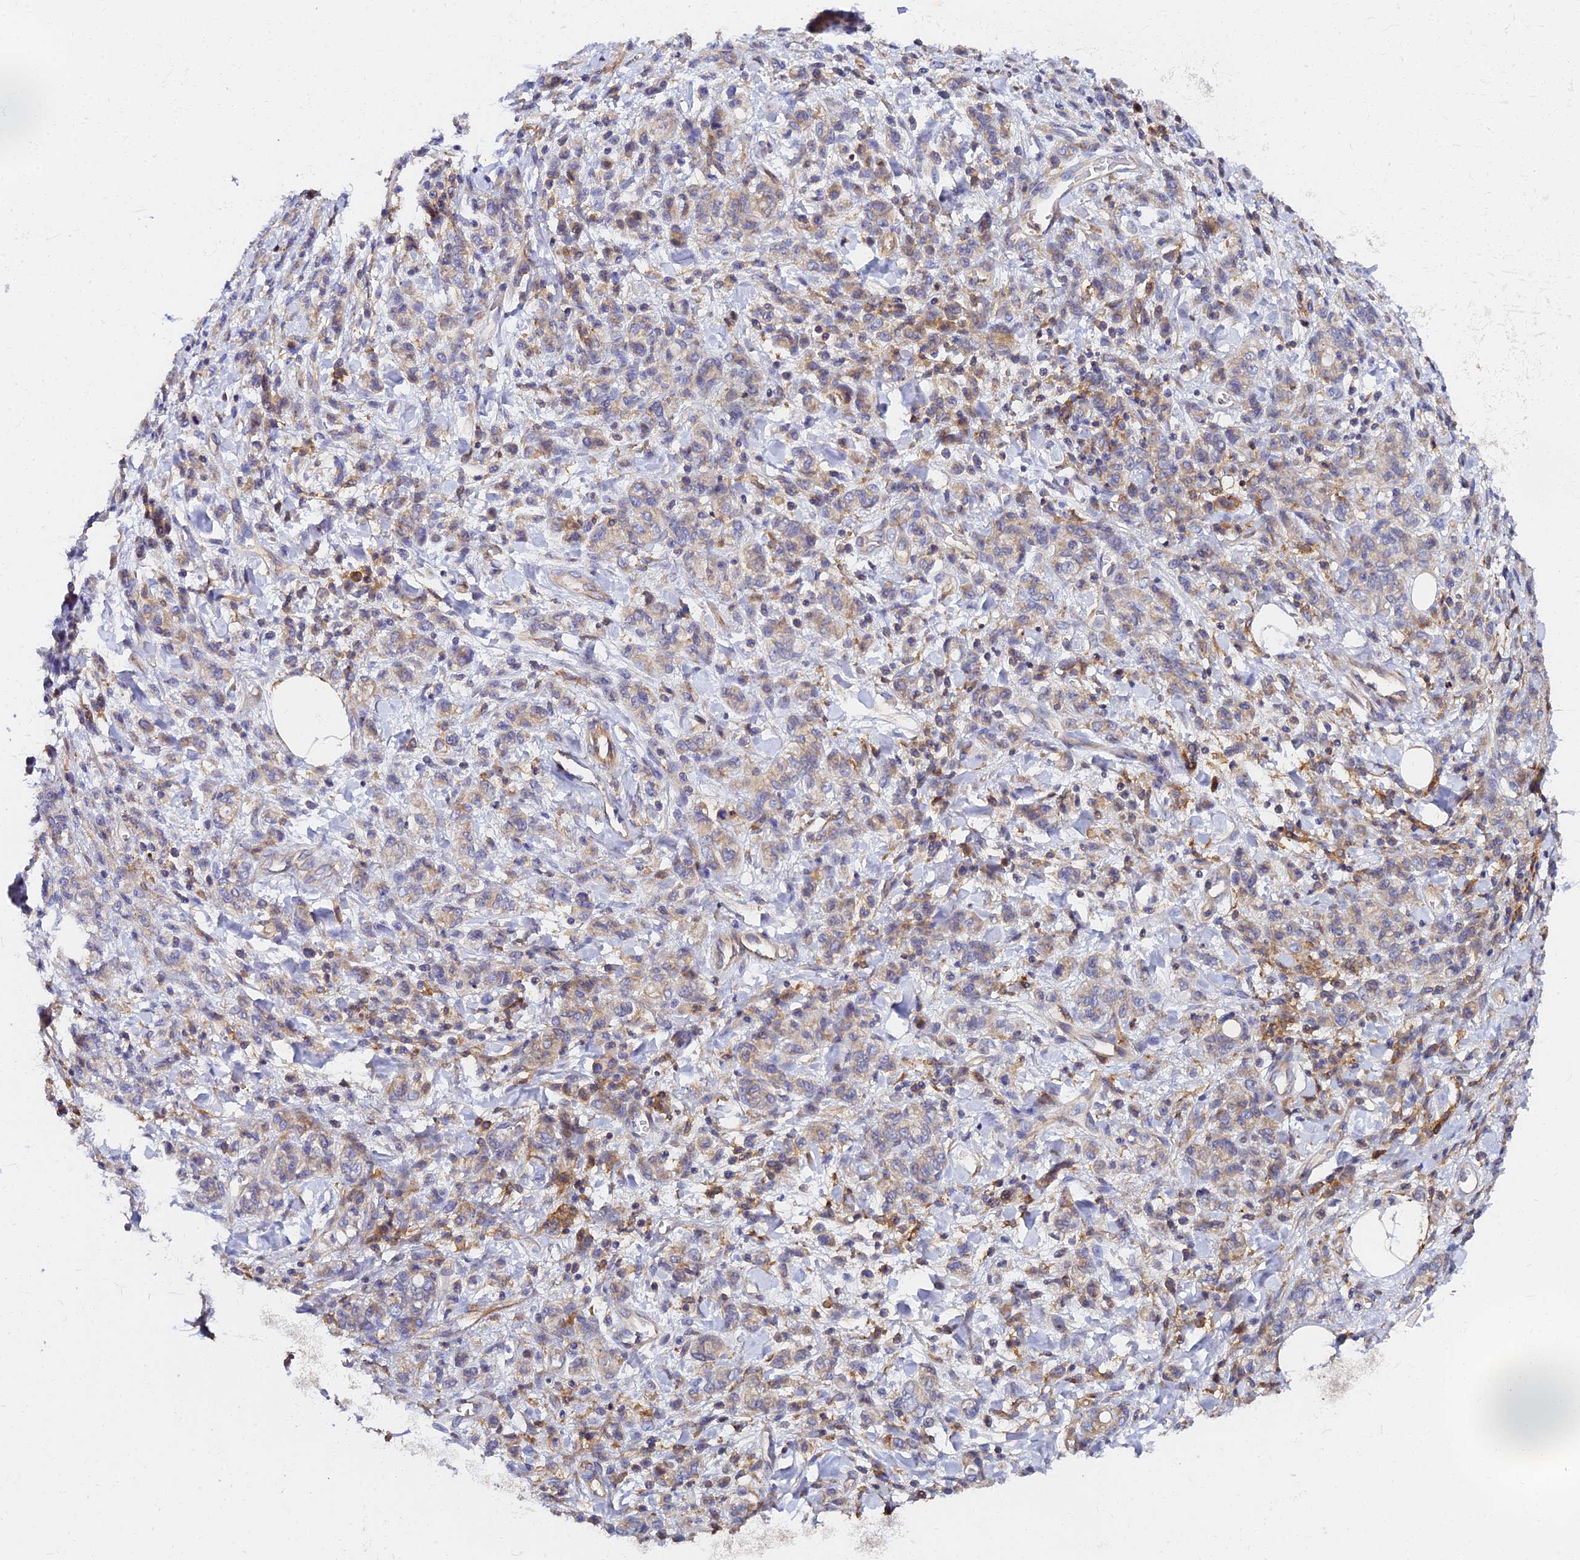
{"staining": {"intensity": "moderate", "quantity": "25%-75%", "location": "cytoplasmic/membranous"}, "tissue": "stomach cancer", "cell_type": "Tumor cells", "image_type": "cancer", "snomed": [{"axis": "morphology", "description": "Adenocarcinoma, NOS"}, {"axis": "topography", "description": "Stomach"}], "caption": "A micrograph of stomach adenocarcinoma stained for a protein displays moderate cytoplasmic/membranous brown staining in tumor cells.", "gene": "GNG5B", "patient": {"sex": "male", "age": 77}}